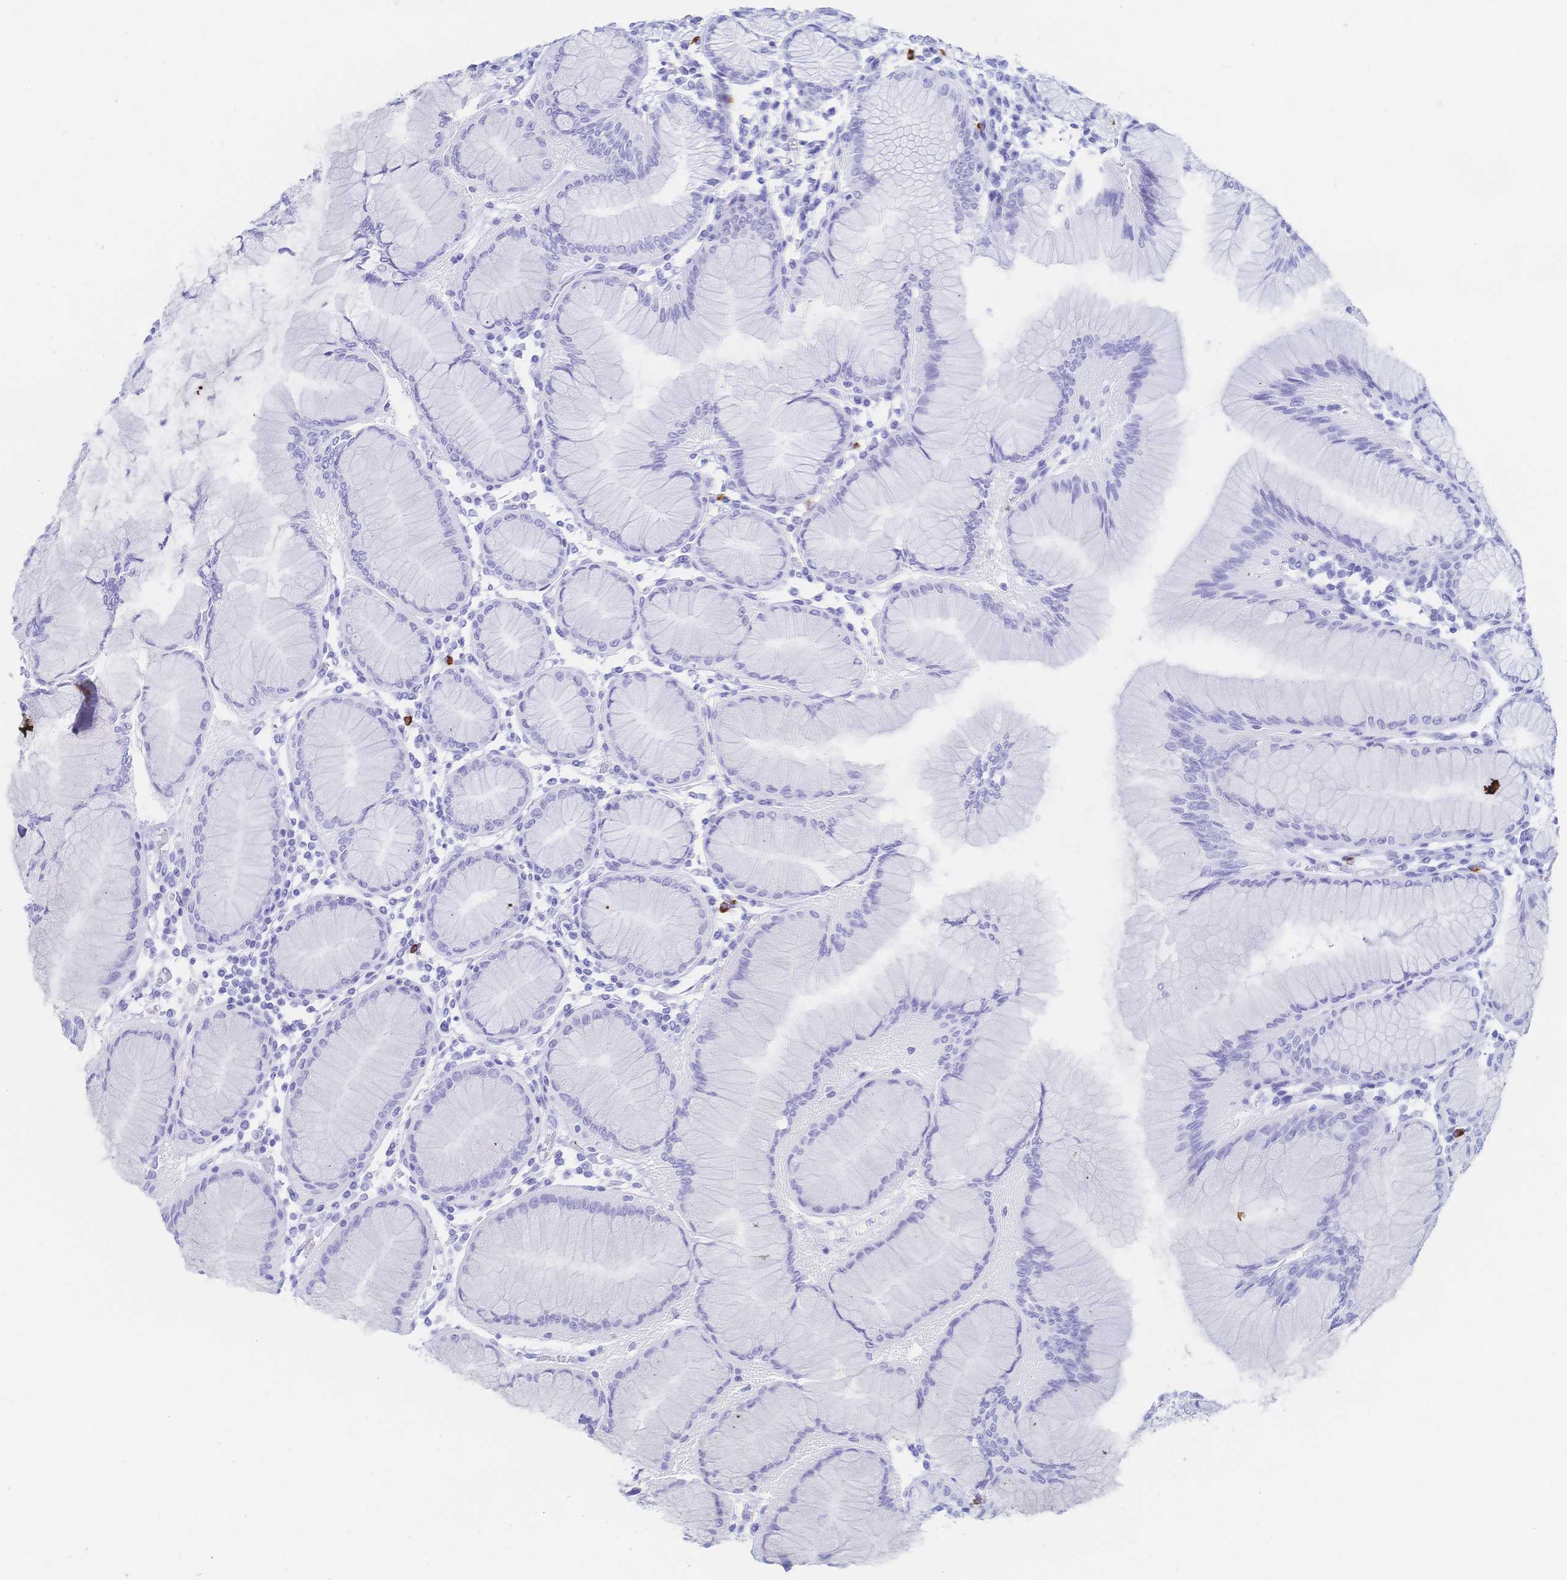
{"staining": {"intensity": "negative", "quantity": "none", "location": "none"}, "tissue": "stomach", "cell_type": "Glandular cells", "image_type": "normal", "snomed": [{"axis": "morphology", "description": "Normal tissue, NOS"}, {"axis": "topography", "description": "Stomach"}], "caption": "Stomach stained for a protein using immunohistochemistry (IHC) displays no expression glandular cells.", "gene": "IL2RB", "patient": {"sex": "female", "age": 57}}